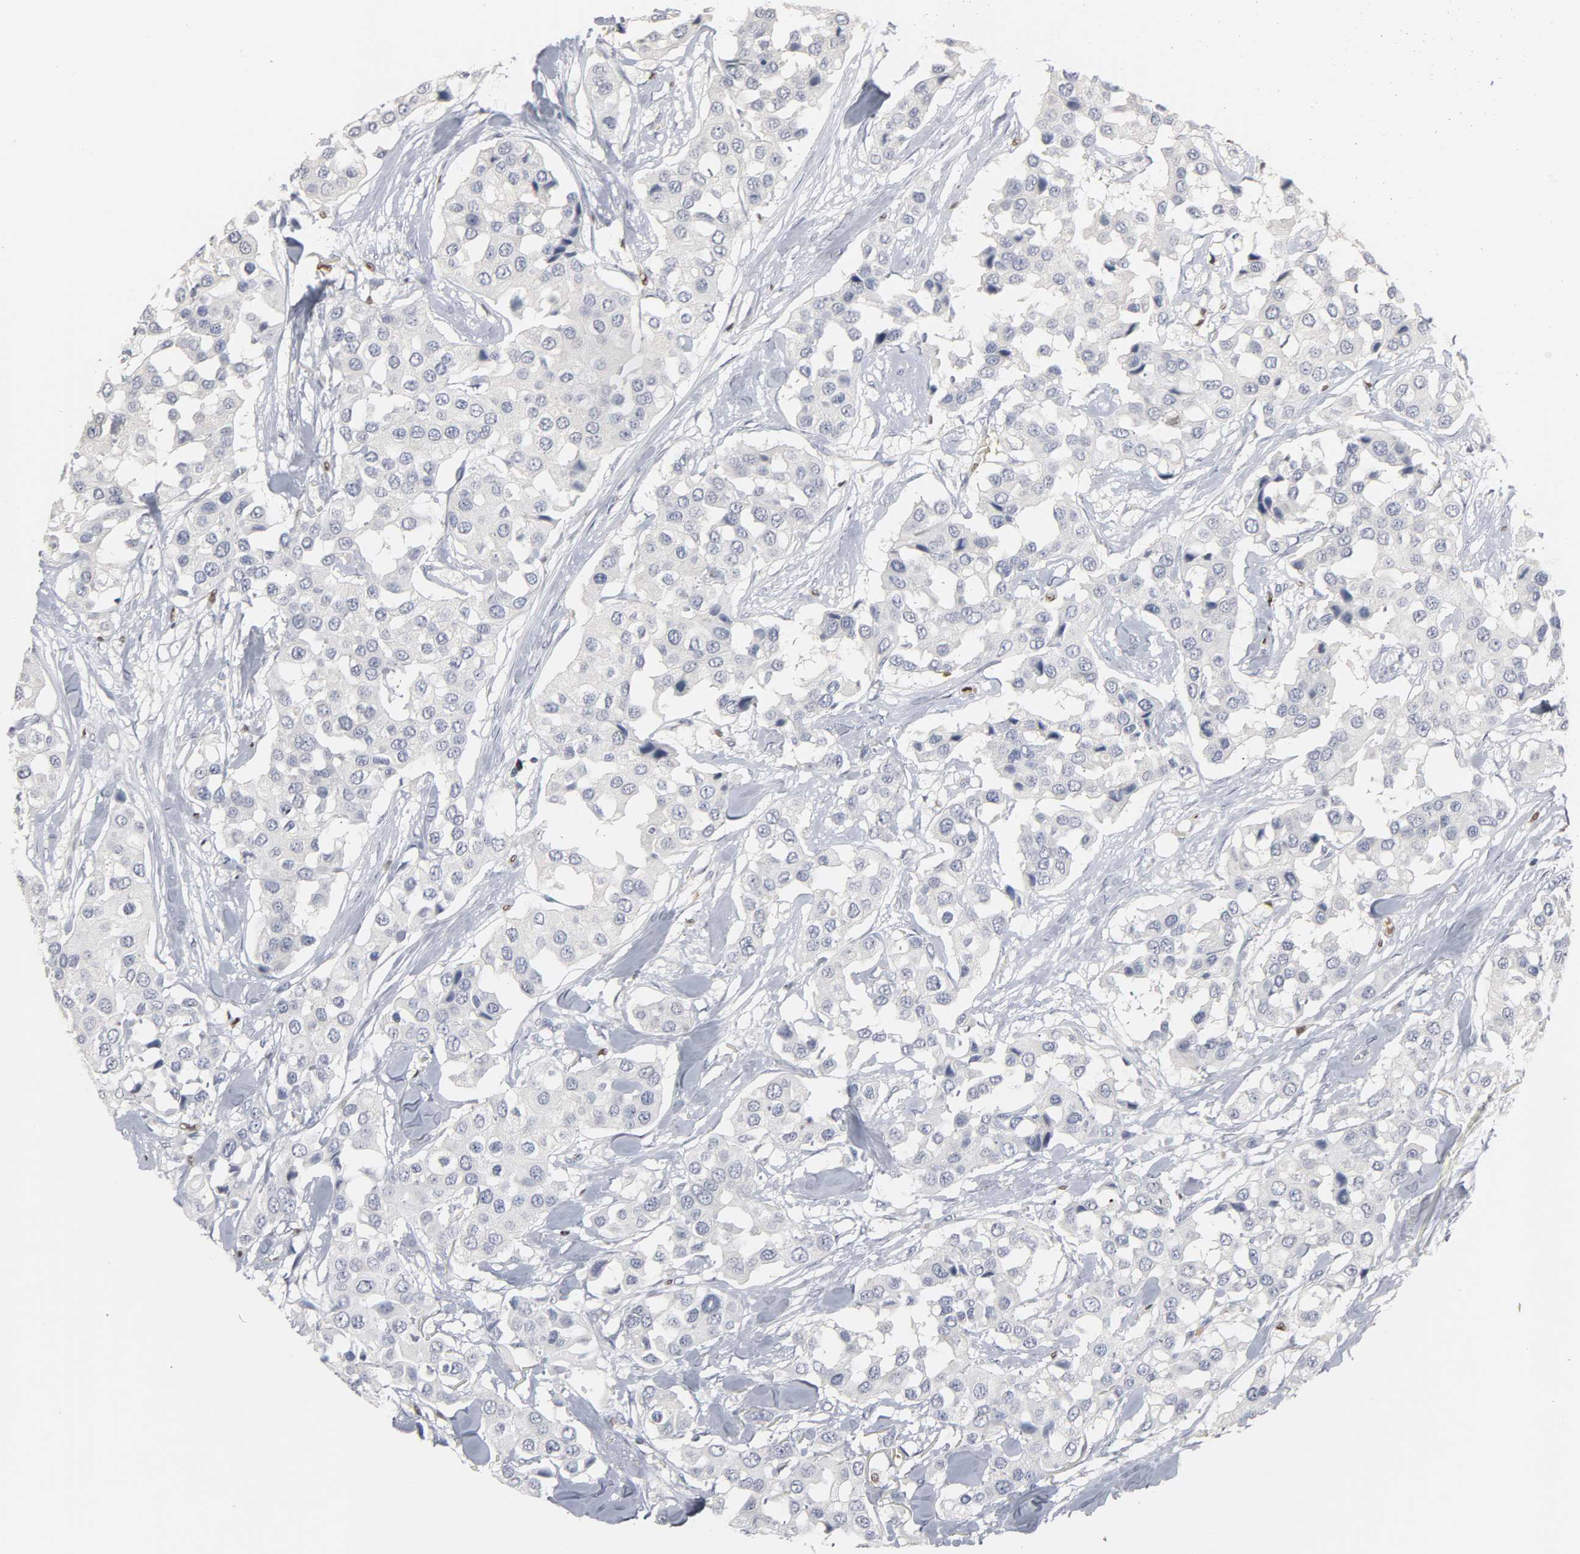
{"staining": {"intensity": "negative", "quantity": "none", "location": "none"}, "tissue": "breast cancer", "cell_type": "Tumor cells", "image_type": "cancer", "snomed": [{"axis": "morphology", "description": "Duct carcinoma"}, {"axis": "topography", "description": "Breast"}], "caption": "Breast cancer was stained to show a protein in brown. There is no significant positivity in tumor cells.", "gene": "SPI1", "patient": {"sex": "female", "age": 80}}